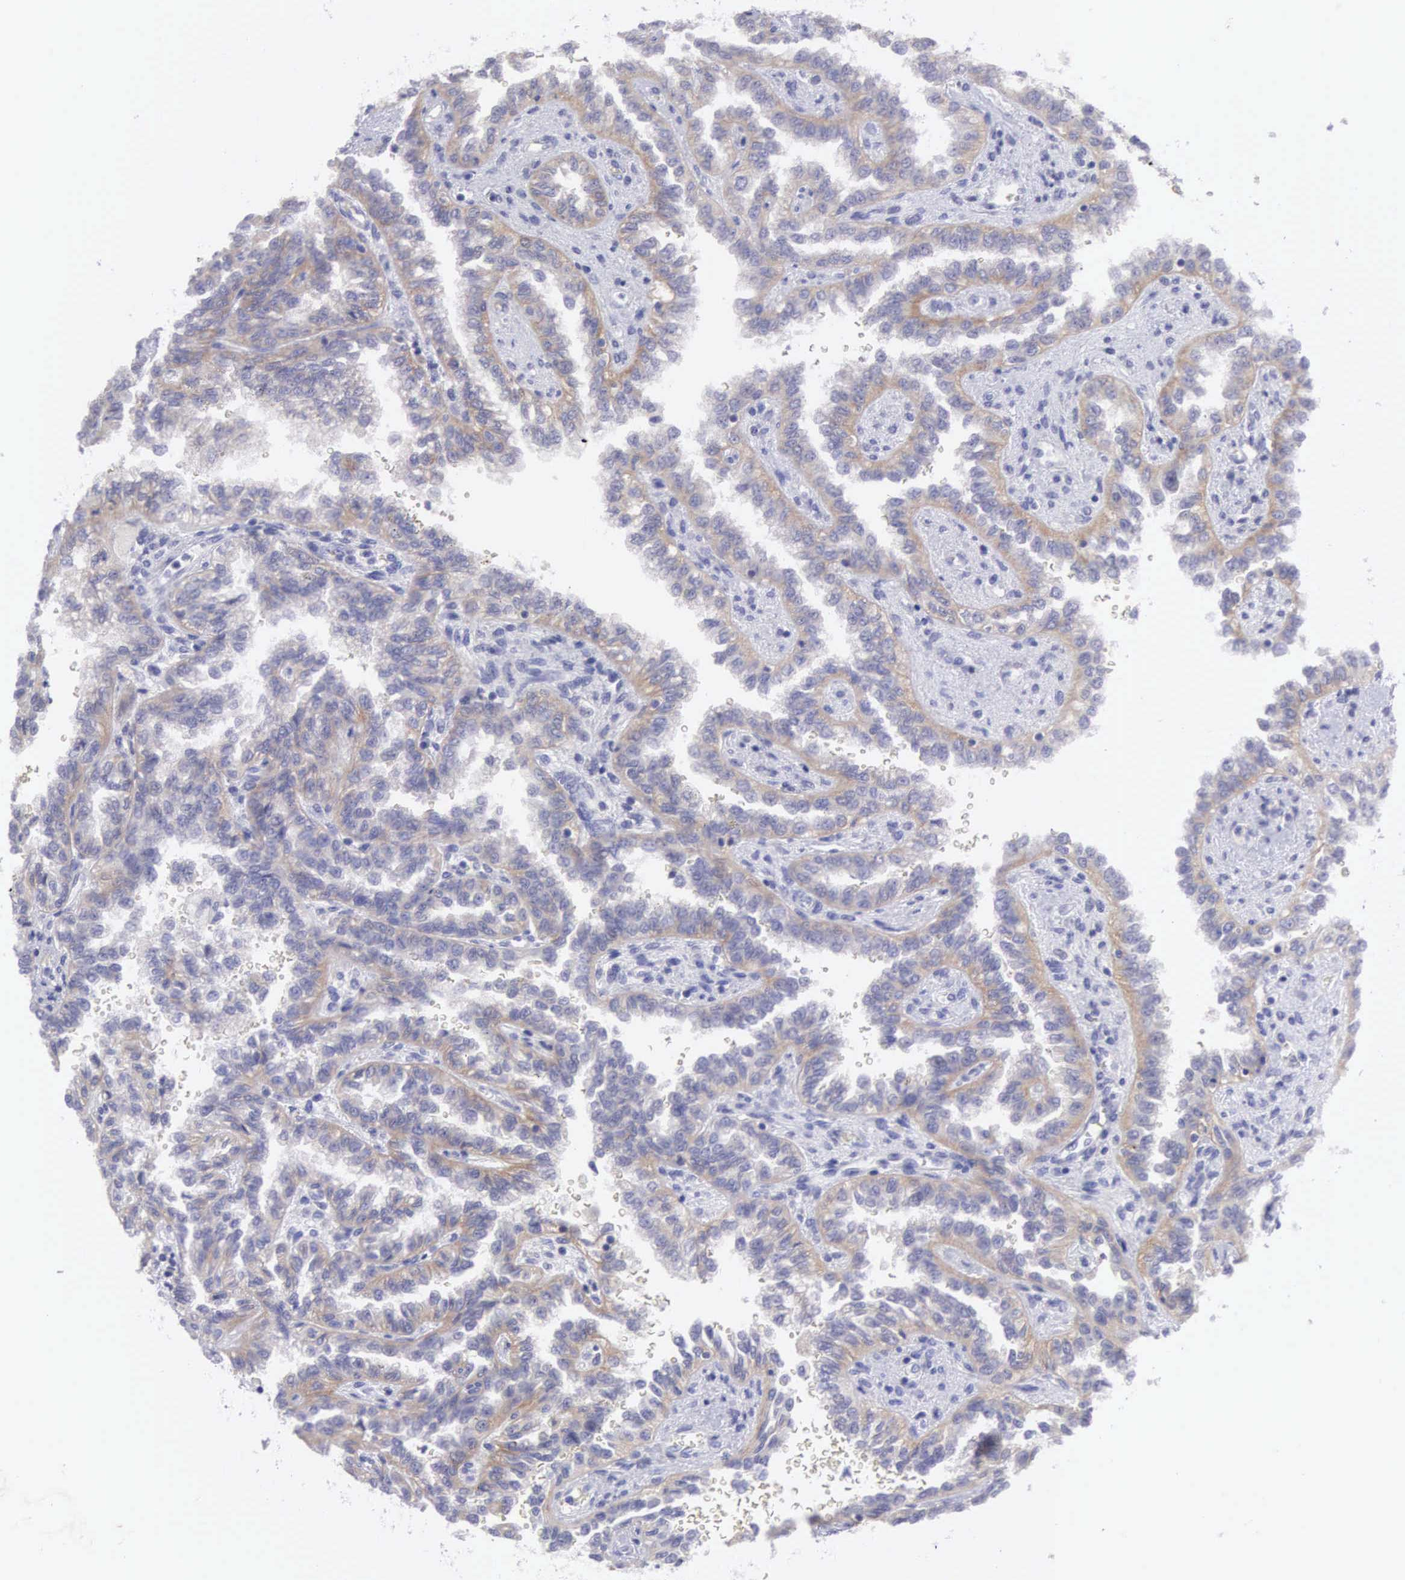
{"staining": {"intensity": "weak", "quantity": "<25%", "location": "cytoplasmic/membranous"}, "tissue": "renal cancer", "cell_type": "Tumor cells", "image_type": "cancer", "snomed": [{"axis": "morphology", "description": "Inflammation, NOS"}, {"axis": "morphology", "description": "Adenocarcinoma, NOS"}, {"axis": "topography", "description": "Kidney"}], "caption": "Immunohistochemistry (IHC) of adenocarcinoma (renal) shows no staining in tumor cells. (Stains: DAB (3,3'-diaminobenzidine) immunohistochemistry with hematoxylin counter stain, Microscopy: brightfield microscopy at high magnification).", "gene": "SLITRK4", "patient": {"sex": "male", "age": 68}}